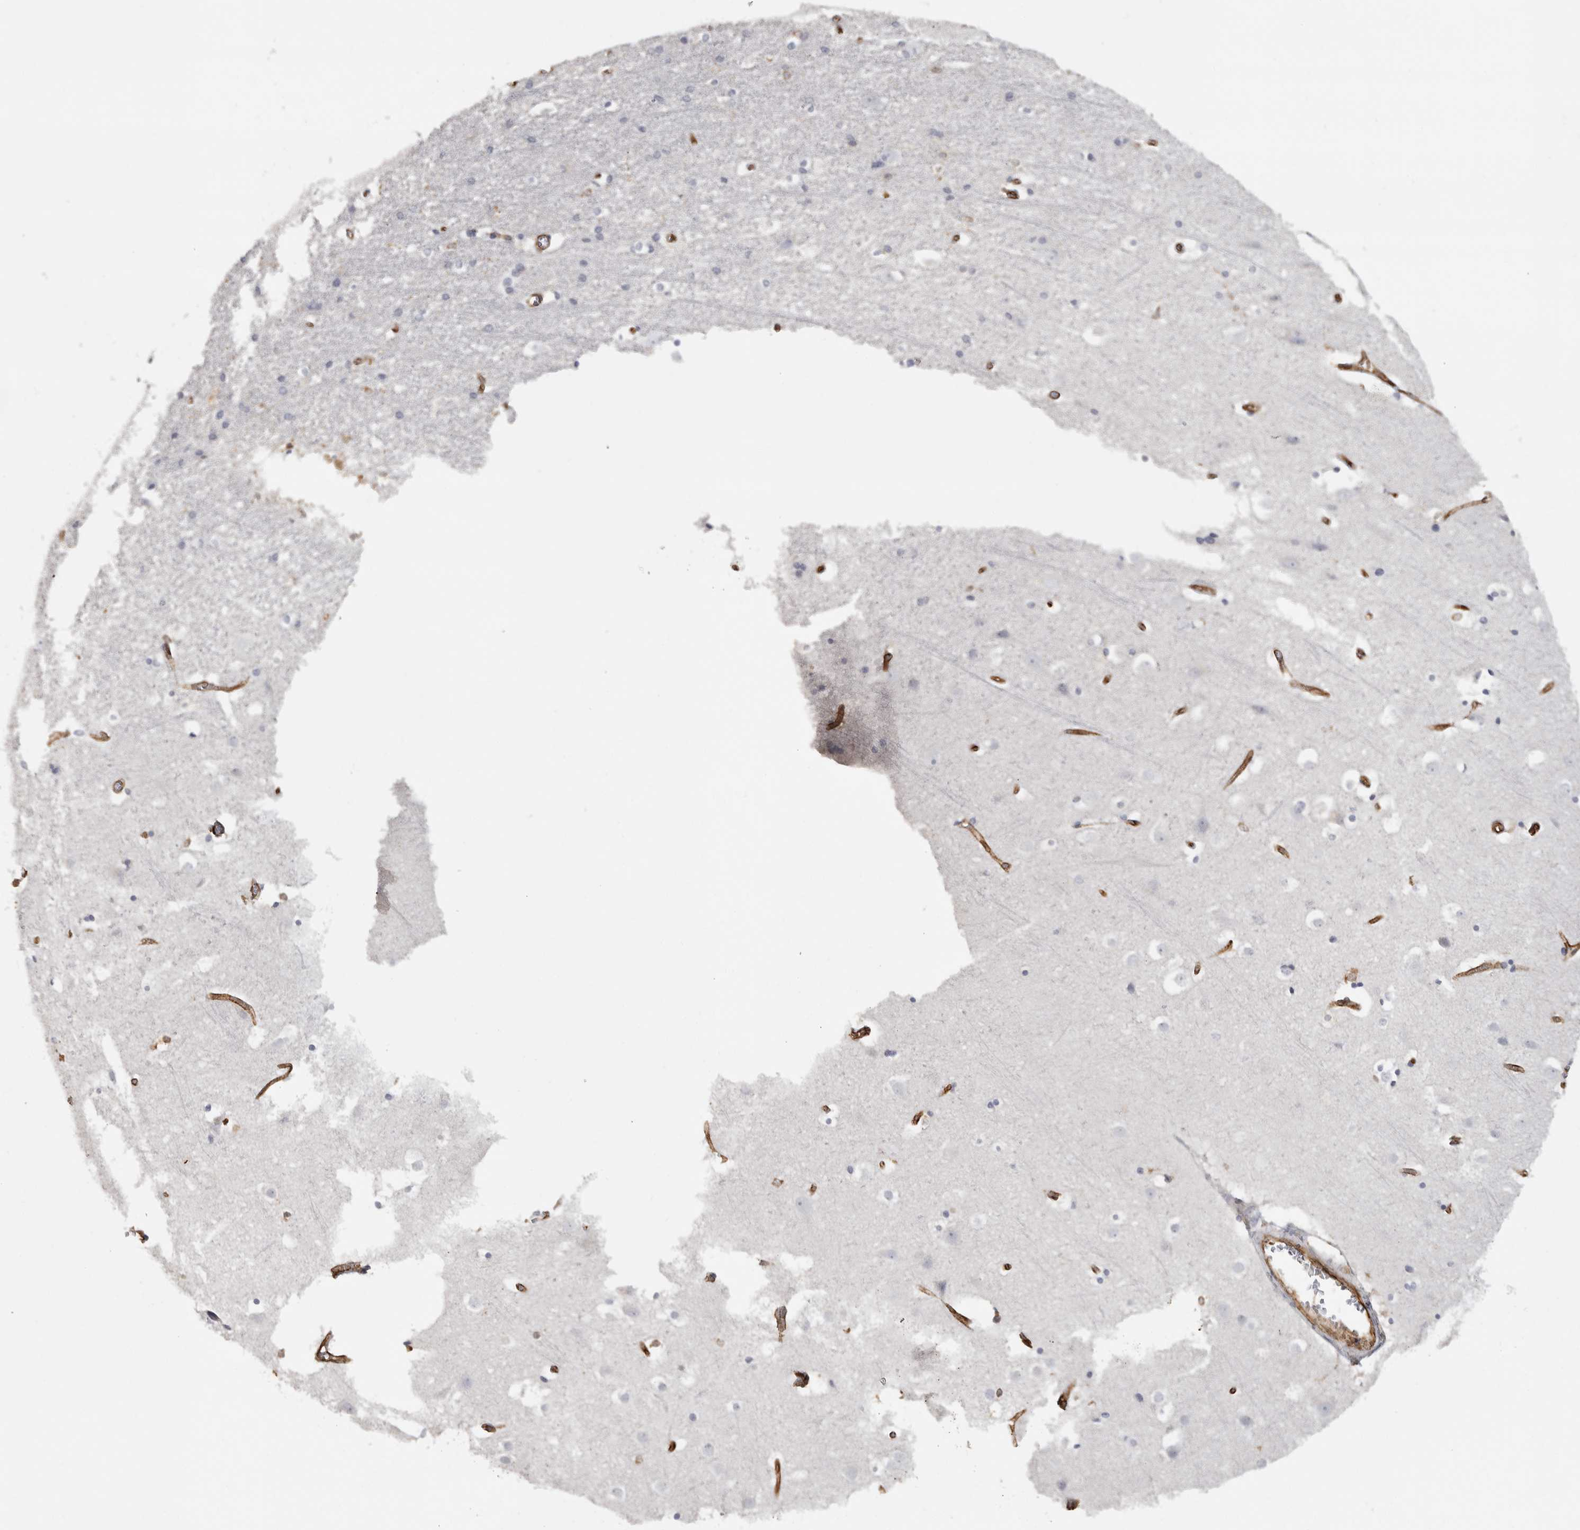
{"staining": {"intensity": "moderate", "quantity": ">75%", "location": "cytoplasmic/membranous"}, "tissue": "cerebral cortex", "cell_type": "Endothelial cells", "image_type": "normal", "snomed": [{"axis": "morphology", "description": "Normal tissue, NOS"}, {"axis": "morphology", "description": "Developmental malformation"}, {"axis": "topography", "description": "Cerebral cortex"}], "caption": "Protein expression analysis of benign cerebral cortex displays moderate cytoplasmic/membranous staining in about >75% of endothelial cells. (DAB (3,3'-diaminobenzidine) = brown stain, brightfield microscopy at high magnification).", "gene": "HLA", "patient": {"sex": "female", "age": 30}}